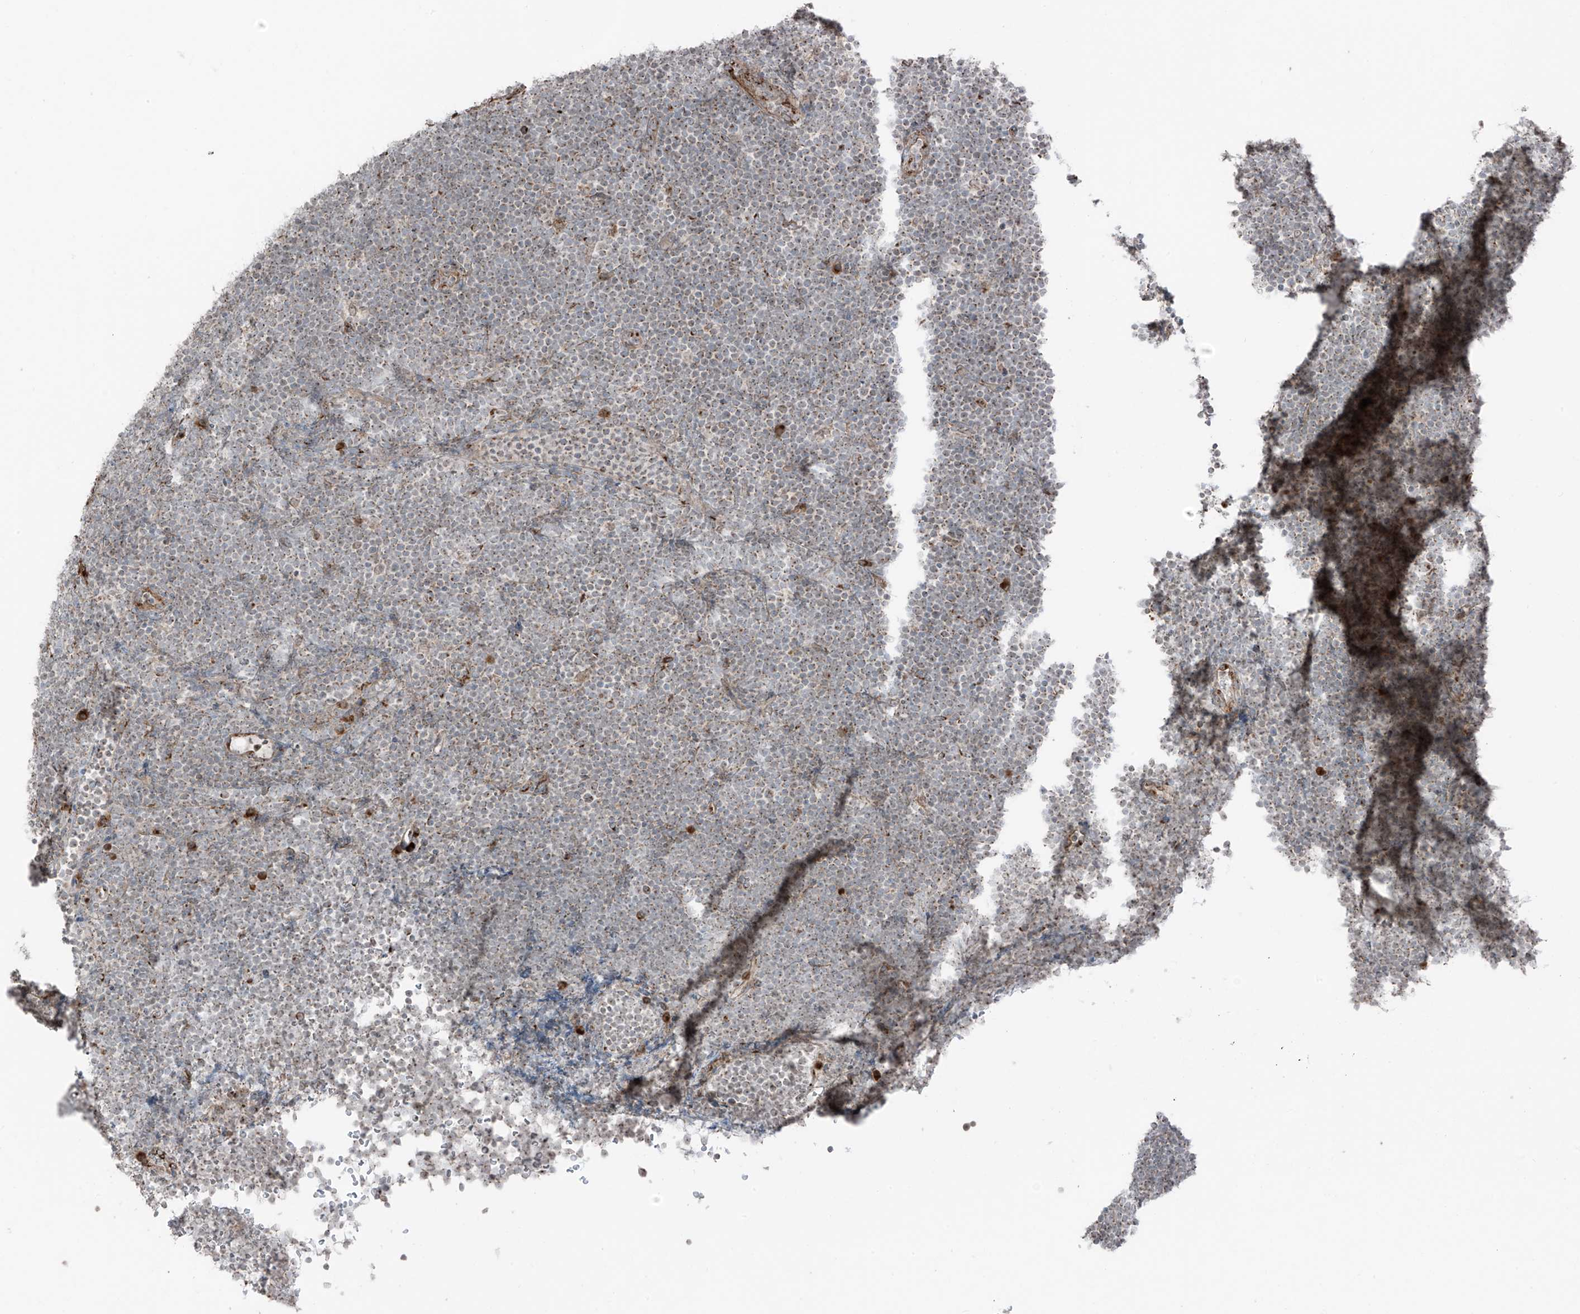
{"staining": {"intensity": "weak", "quantity": "25%-75%", "location": "cytoplasmic/membranous"}, "tissue": "lymphoma", "cell_type": "Tumor cells", "image_type": "cancer", "snomed": [{"axis": "morphology", "description": "Malignant lymphoma, non-Hodgkin's type, High grade"}, {"axis": "topography", "description": "Lymph node"}], "caption": "Weak cytoplasmic/membranous protein expression is present in about 25%-75% of tumor cells in lymphoma. Immunohistochemistry (ihc) stains the protein in brown and the nuclei are stained blue.", "gene": "ERLEC1", "patient": {"sex": "male", "age": 13}}